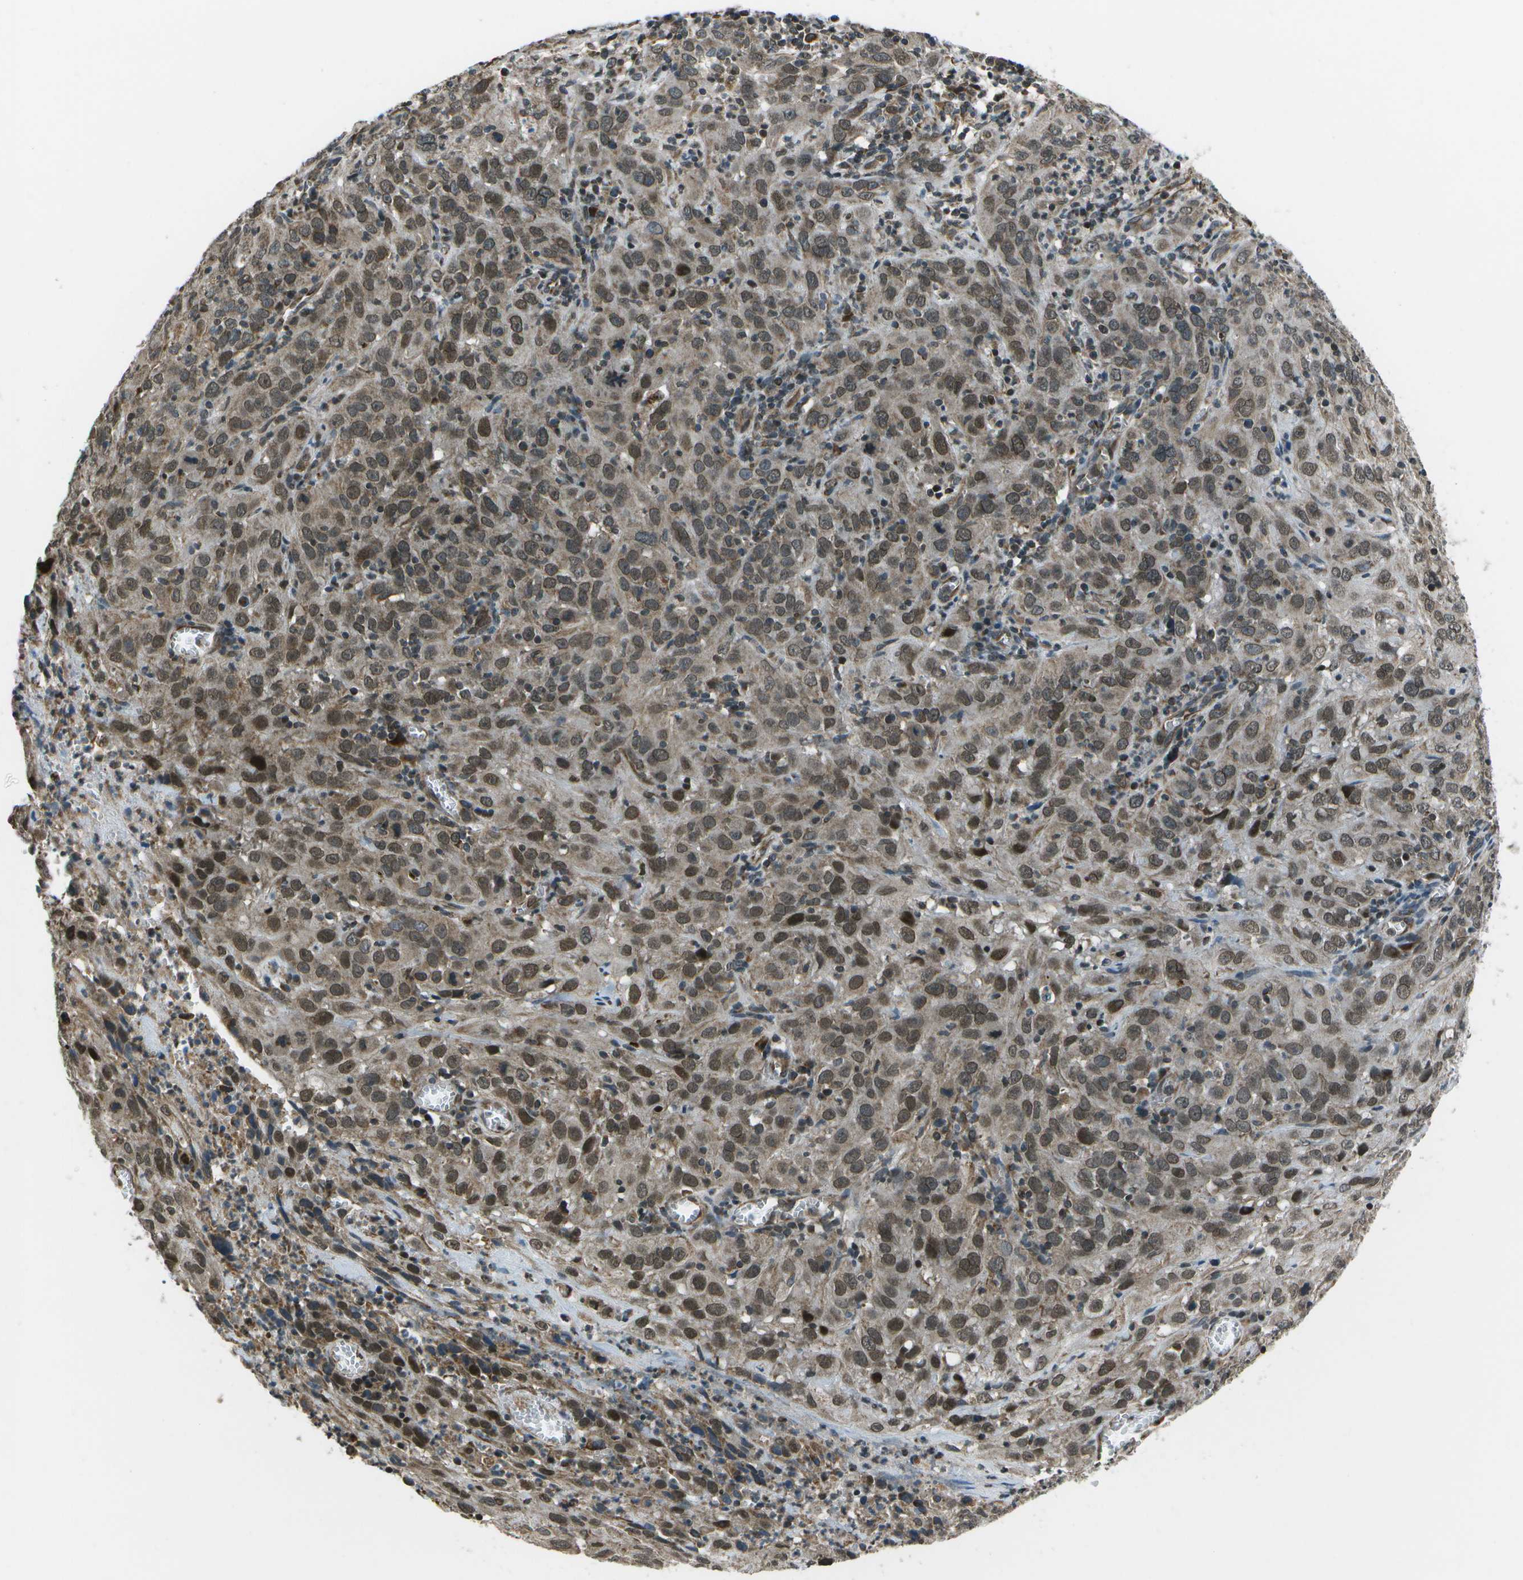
{"staining": {"intensity": "moderate", "quantity": ">75%", "location": "cytoplasmic/membranous,nuclear"}, "tissue": "cervical cancer", "cell_type": "Tumor cells", "image_type": "cancer", "snomed": [{"axis": "morphology", "description": "Squamous cell carcinoma, NOS"}, {"axis": "topography", "description": "Cervix"}], "caption": "Cervical cancer (squamous cell carcinoma) stained with DAB IHC displays medium levels of moderate cytoplasmic/membranous and nuclear positivity in approximately >75% of tumor cells.", "gene": "EIF2AK1", "patient": {"sex": "female", "age": 32}}